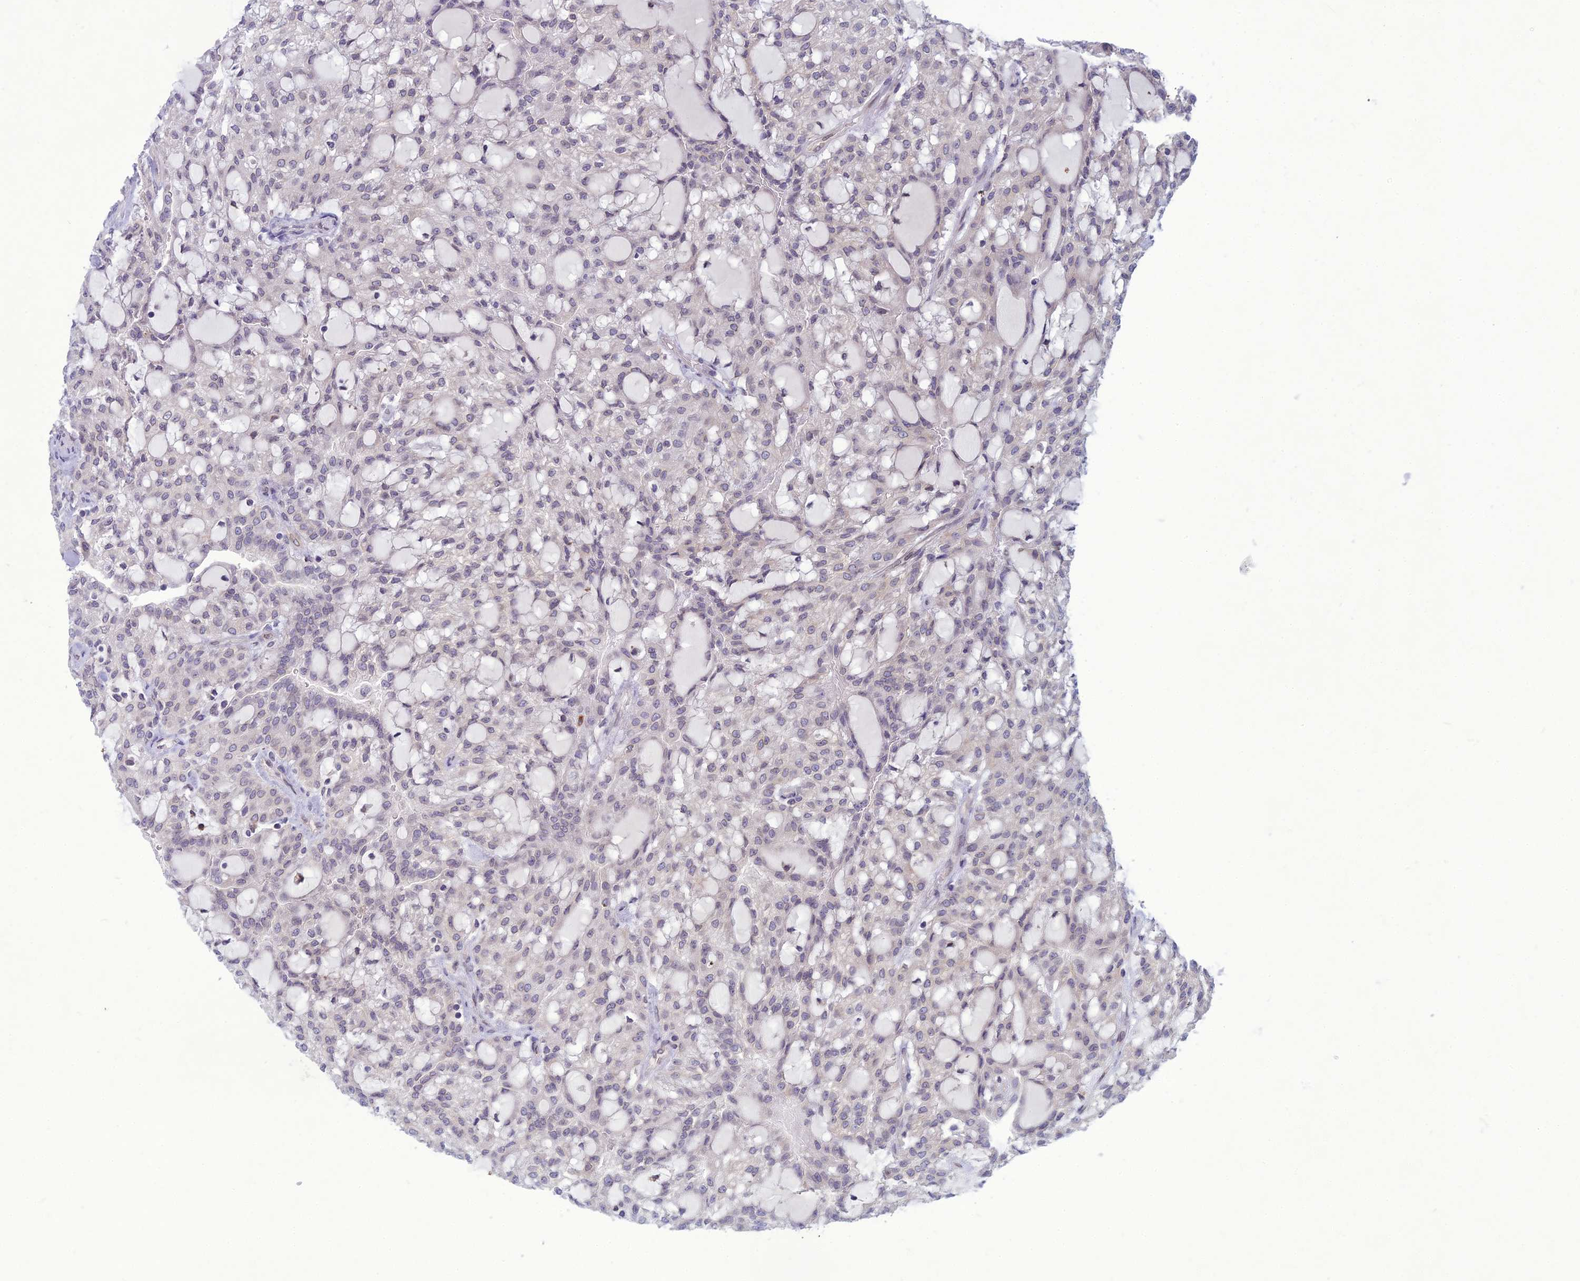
{"staining": {"intensity": "negative", "quantity": "none", "location": "none"}, "tissue": "renal cancer", "cell_type": "Tumor cells", "image_type": "cancer", "snomed": [{"axis": "morphology", "description": "Adenocarcinoma, NOS"}, {"axis": "topography", "description": "Kidney"}], "caption": "There is no significant staining in tumor cells of renal cancer (adenocarcinoma).", "gene": "WDR46", "patient": {"sex": "male", "age": 63}}